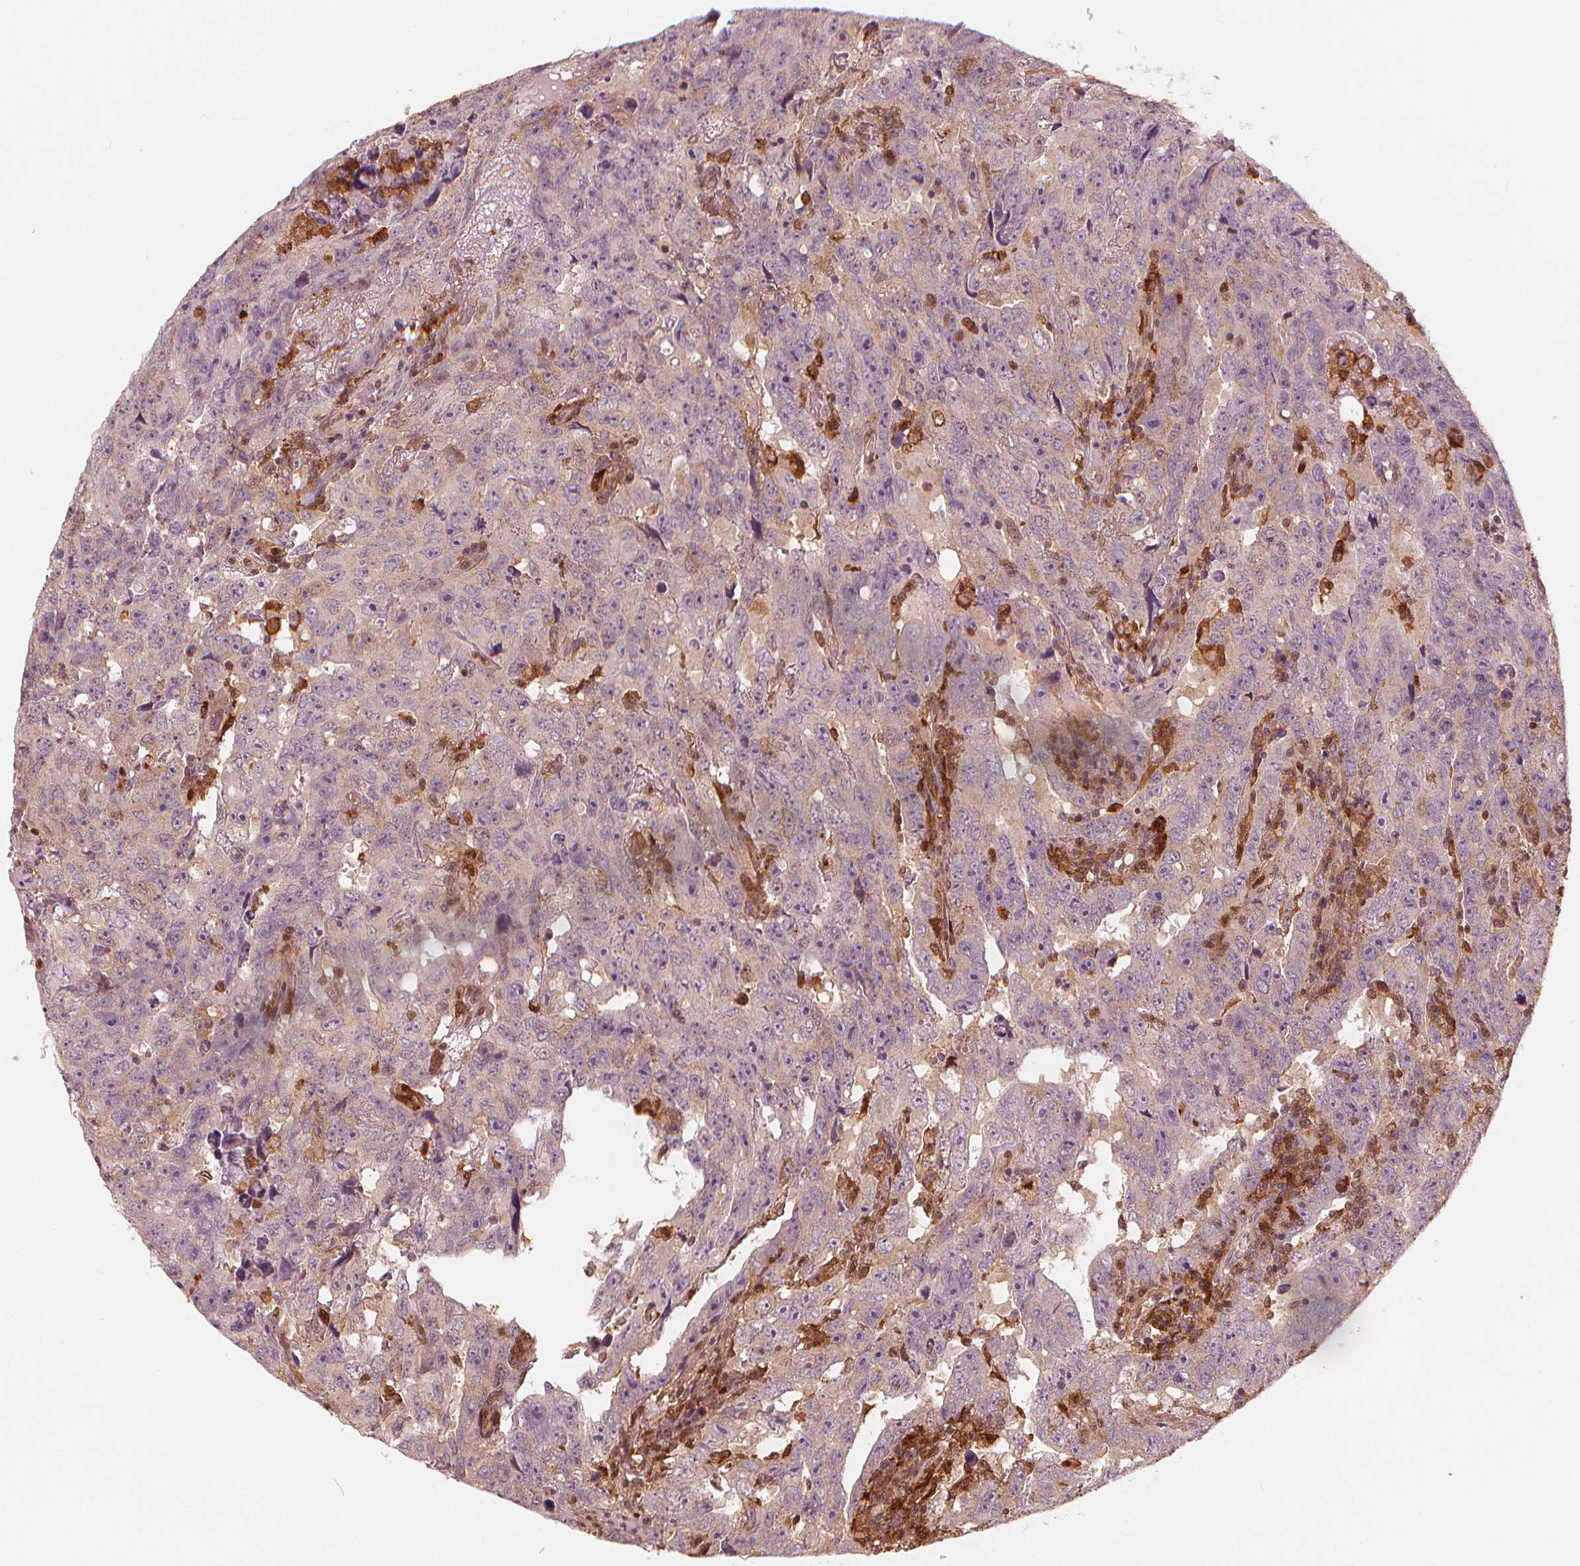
{"staining": {"intensity": "negative", "quantity": "none", "location": "none"}, "tissue": "testis cancer", "cell_type": "Tumor cells", "image_type": "cancer", "snomed": [{"axis": "morphology", "description": "Carcinoma, Embryonal, NOS"}, {"axis": "topography", "description": "Testis"}], "caption": "Testis embryonal carcinoma was stained to show a protein in brown. There is no significant positivity in tumor cells.", "gene": "SQSTM1", "patient": {"sex": "male", "age": 24}}